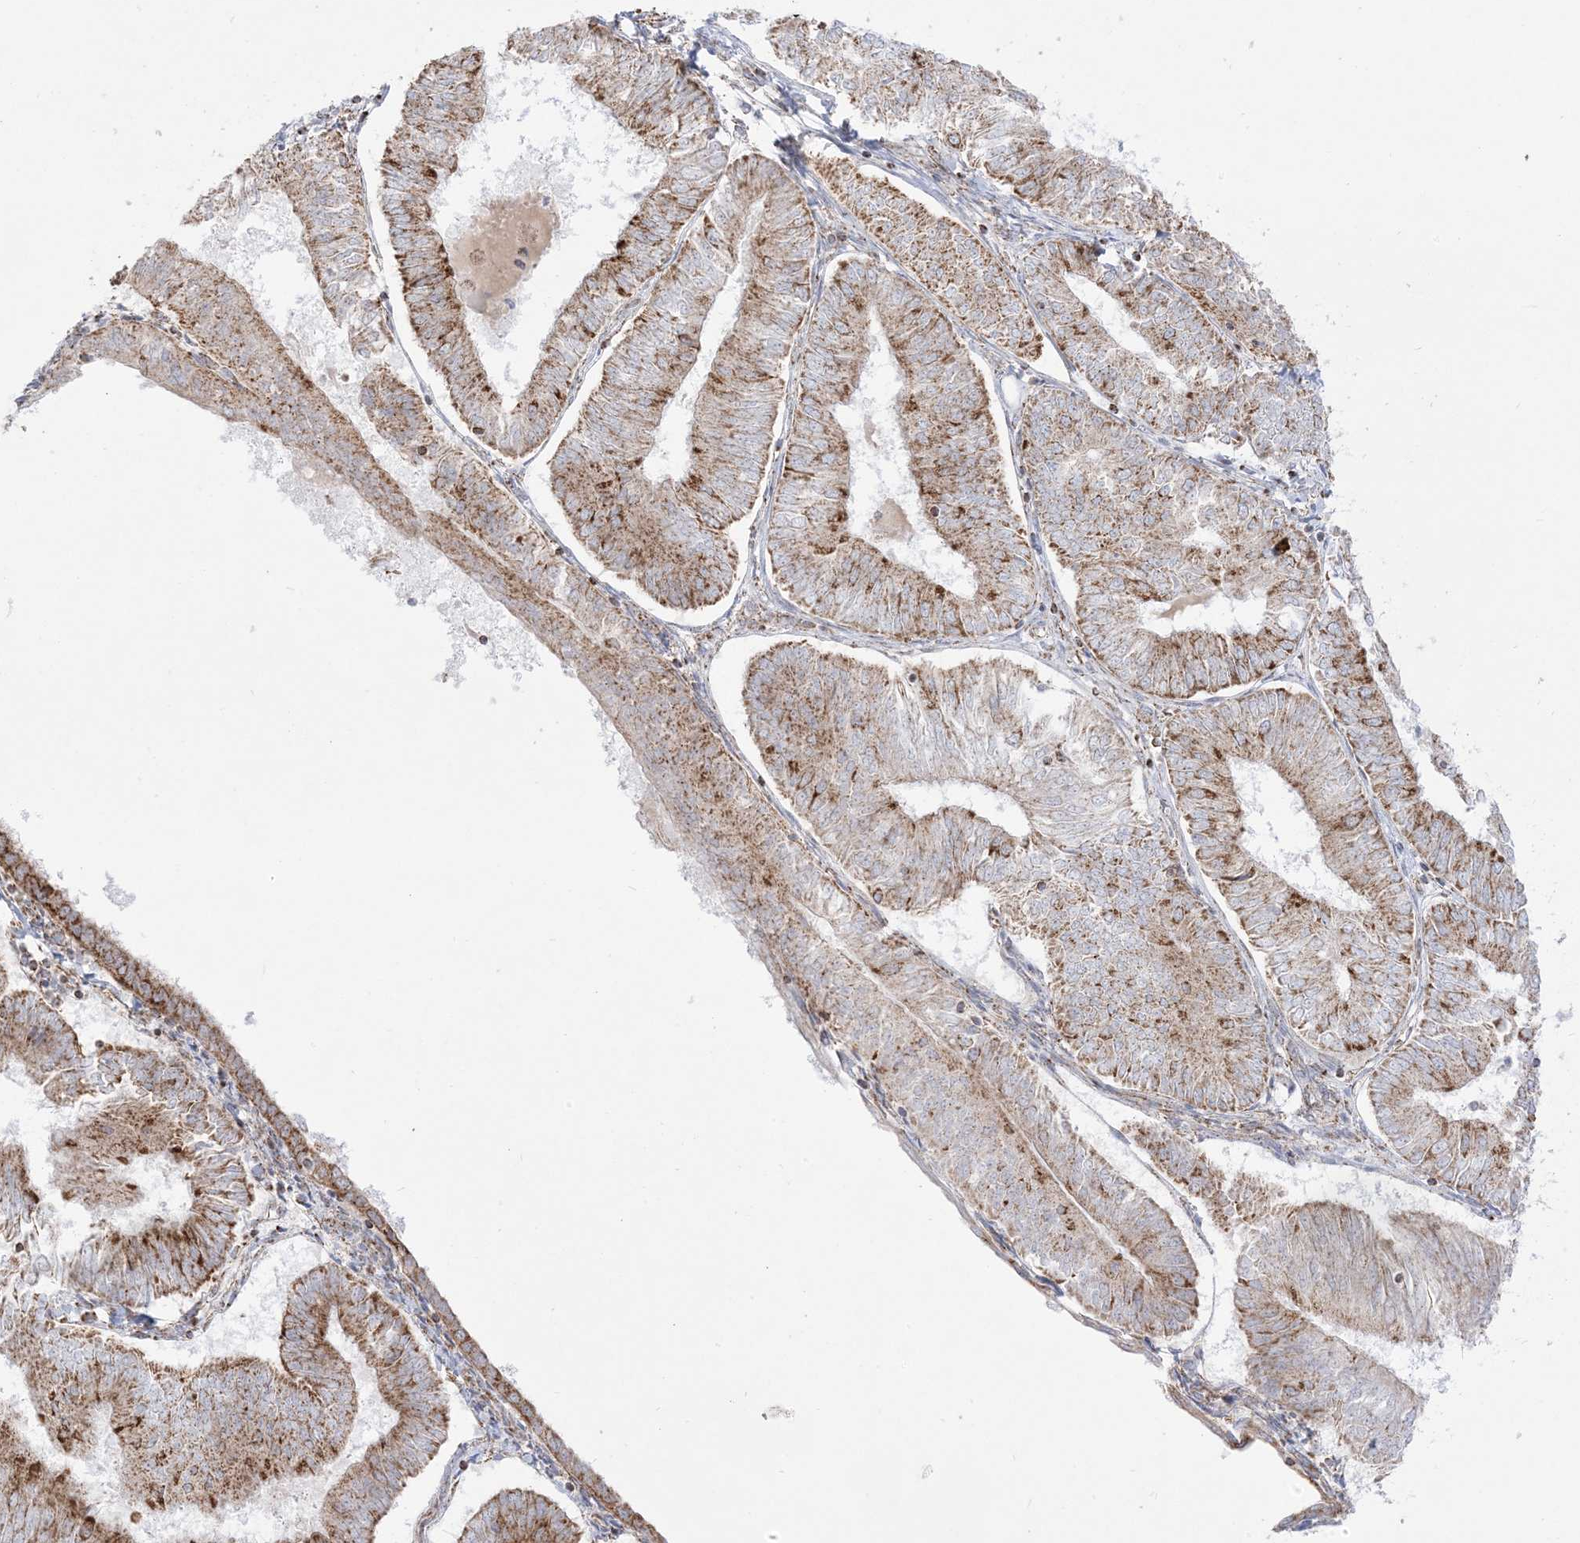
{"staining": {"intensity": "moderate", "quantity": "25%-75%", "location": "cytoplasmic/membranous"}, "tissue": "endometrial cancer", "cell_type": "Tumor cells", "image_type": "cancer", "snomed": [{"axis": "morphology", "description": "Adenocarcinoma, NOS"}, {"axis": "topography", "description": "Endometrium"}], "caption": "Adenocarcinoma (endometrial) stained for a protein demonstrates moderate cytoplasmic/membranous positivity in tumor cells.", "gene": "MRPS36", "patient": {"sex": "female", "age": 58}}